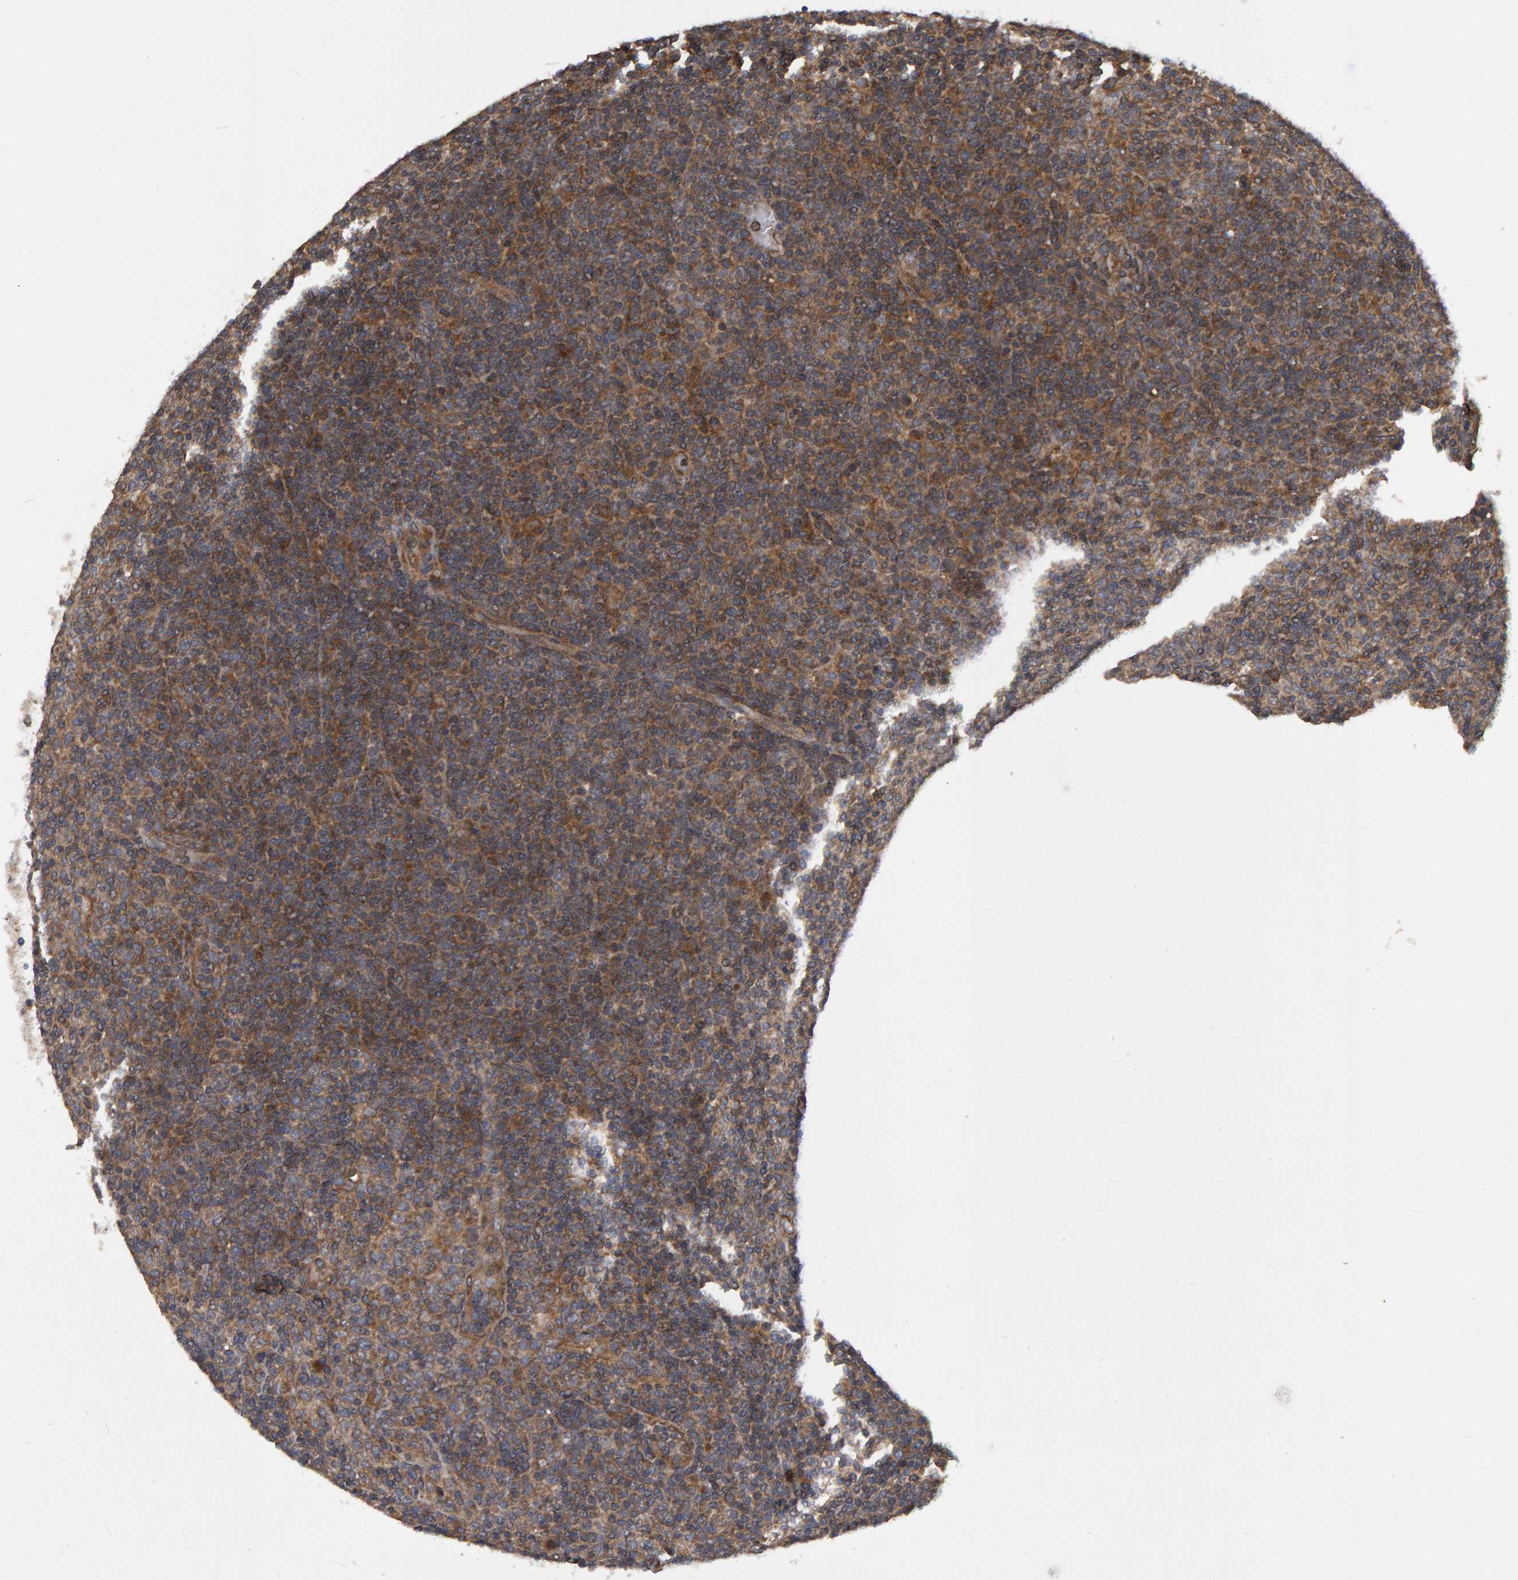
{"staining": {"intensity": "moderate", "quantity": ">75%", "location": "cytoplasmic/membranous"}, "tissue": "lymphoma", "cell_type": "Tumor cells", "image_type": "cancer", "snomed": [{"axis": "morphology", "description": "Malignant lymphoma, non-Hodgkin's type, Low grade"}, {"axis": "topography", "description": "Lymph node"}], "caption": "DAB (3,3'-diaminobenzidine) immunohistochemical staining of malignant lymphoma, non-Hodgkin's type (low-grade) exhibits moderate cytoplasmic/membranous protein expression in approximately >75% of tumor cells.", "gene": "GAB2", "patient": {"sex": "male", "age": 70}}